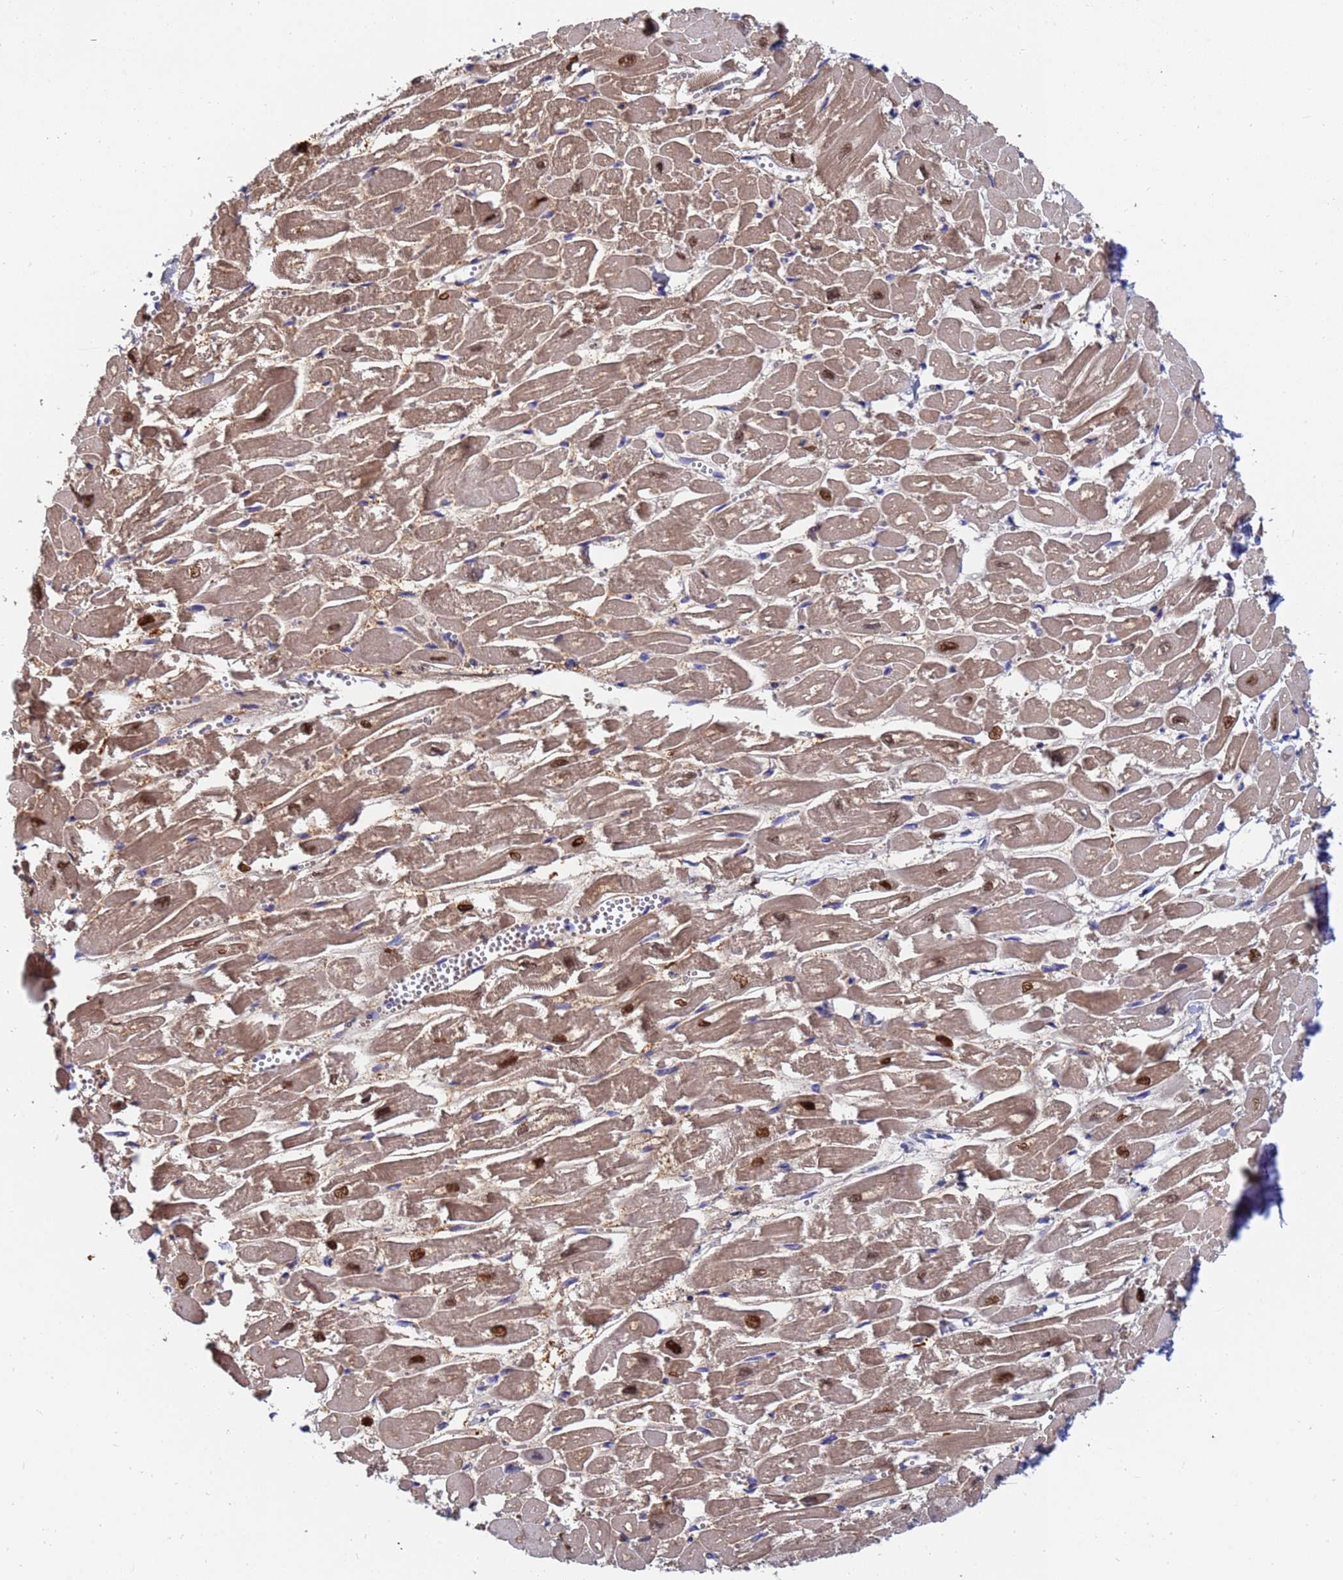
{"staining": {"intensity": "moderate", "quantity": ">75%", "location": "cytoplasmic/membranous"}, "tissue": "heart muscle", "cell_type": "Cardiomyocytes", "image_type": "normal", "snomed": [{"axis": "morphology", "description": "Normal tissue, NOS"}, {"axis": "topography", "description": "Heart"}], "caption": "Brown immunohistochemical staining in benign heart muscle displays moderate cytoplasmic/membranous positivity in about >75% of cardiomyocytes.", "gene": "TTLL11", "patient": {"sex": "male", "age": 54}}